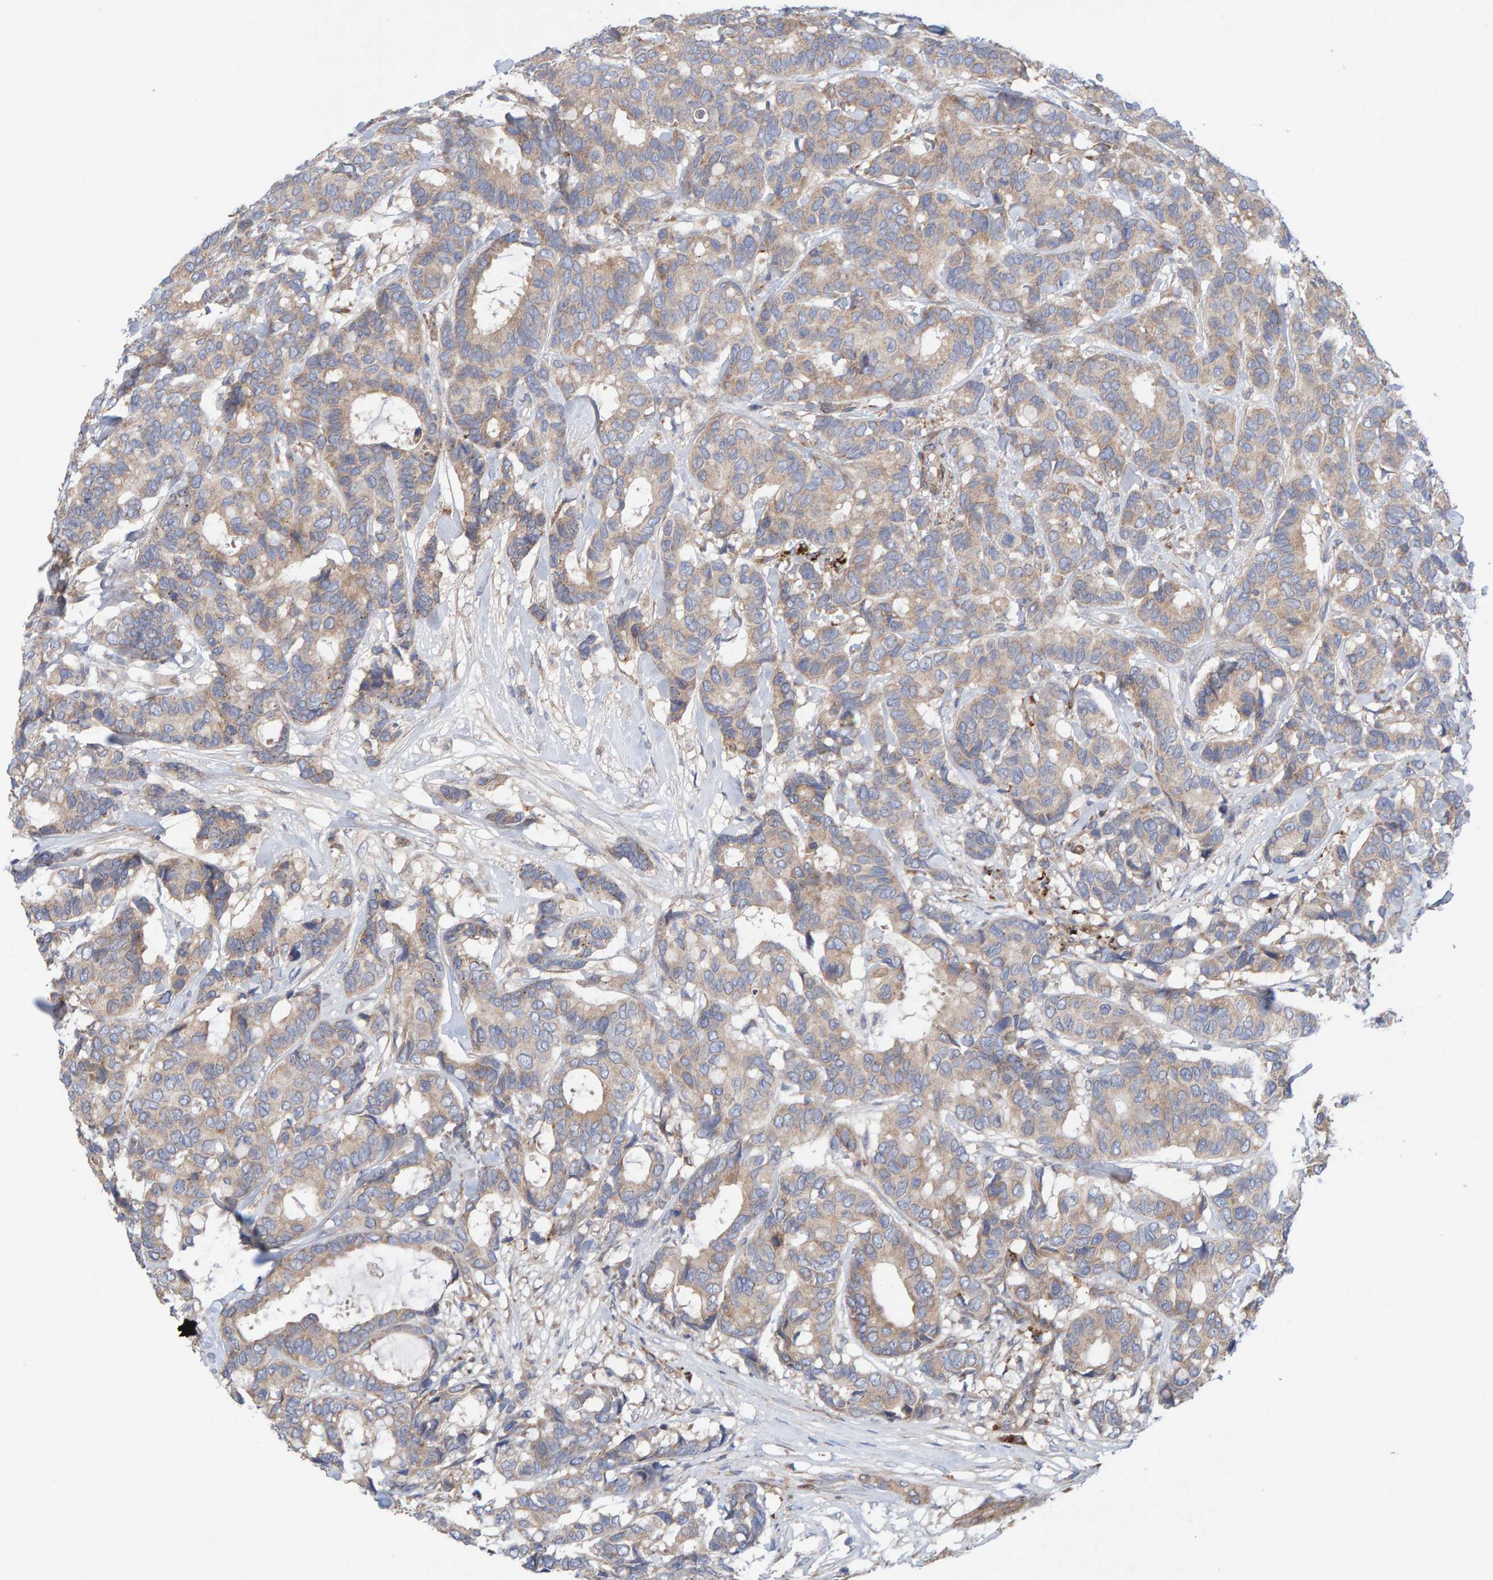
{"staining": {"intensity": "weak", "quantity": ">75%", "location": "cytoplasmic/membranous"}, "tissue": "breast cancer", "cell_type": "Tumor cells", "image_type": "cancer", "snomed": [{"axis": "morphology", "description": "Duct carcinoma"}, {"axis": "topography", "description": "Breast"}], "caption": "The immunohistochemical stain labels weak cytoplasmic/membranous staining in tumor cells of infiltrating ductal carcinoma (breast) tissue. The staining is performed using DAB brown chromogen to label protein expression. The nuclei are counter-stained blue using hematoxylin.", "gene": "CDK5RAP3", "patient": {"sex": "female", "age": 87}}